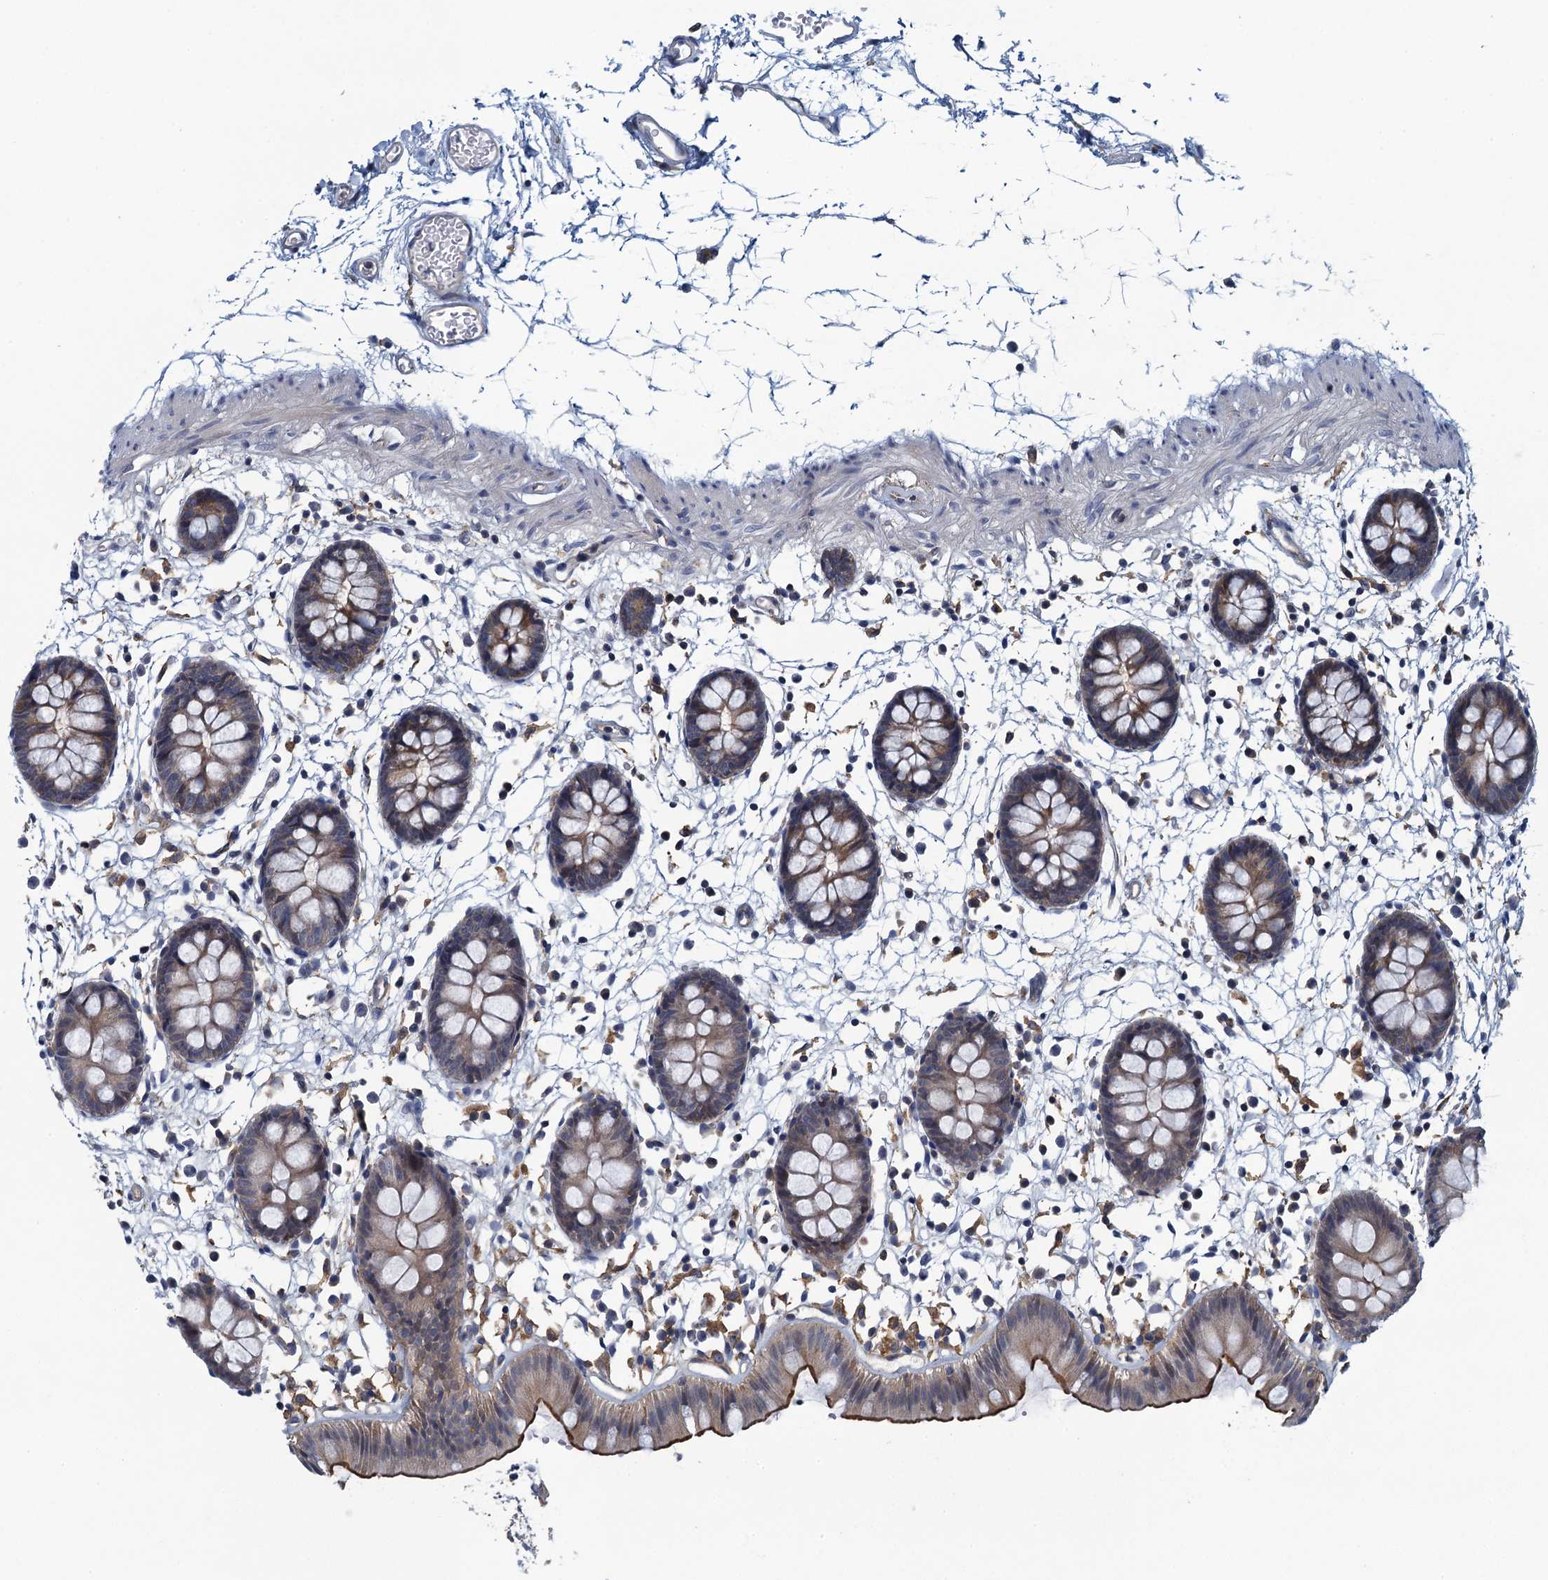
{"staining": {"intensity": "negative", "quantity": "none", "location": "none"}, "tissue": "colon", "cell_type": "Endothelial cells", "image_type": "normal", "snomed": [{"axis": "morphology", "description": "Normal tissue, NOS"}, {"axis": "topography", "description": "Colon"}], "caption": "Immunohistochemistry (IHC) histopathology image of normal human colon stained for a protein (brown), which shows no staining in endothelial cells.", "gene": "NCKAP1L", "patient": {"sex": "male", "age": 56}}